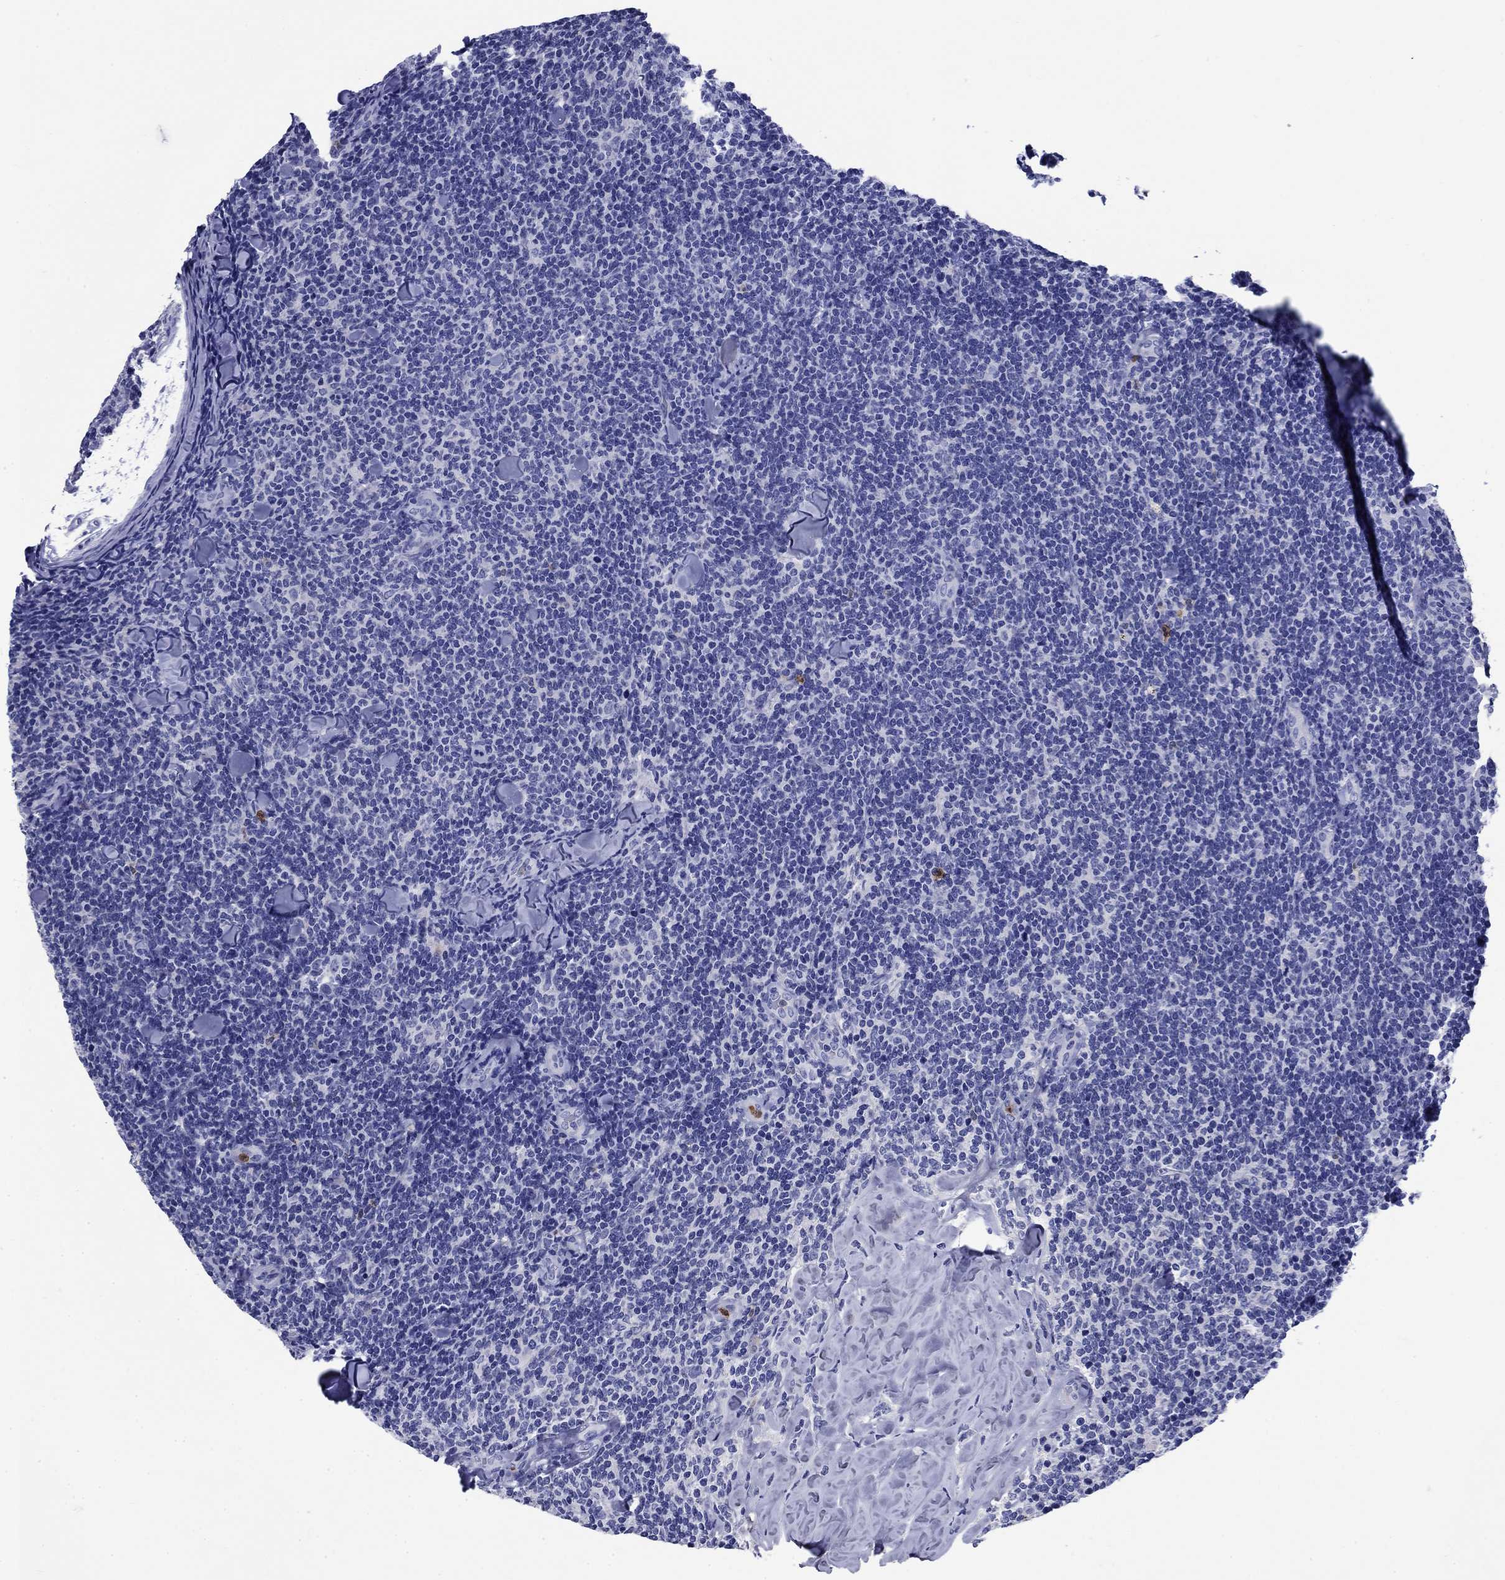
{"staining": {"intensity": "negative", "quantity": "none", "location": "none"}, "tissue": "lymphoma", "cell_type": "Tumor cells", "image_type": "cancer", "snomed": [{"axis": "morphology", "description": "Malignant lymphoma, non-Hodgkin's type, Low grade"}, {"axis": "topography", "description": "Lymph node"}], "caption": "Tumor cells are negative for brown protein staining in low-grade malignant lymphoma, non-Hodgkin's type.", "gene": "TFR2", "patient": {"sex": "female", "age": 56}}